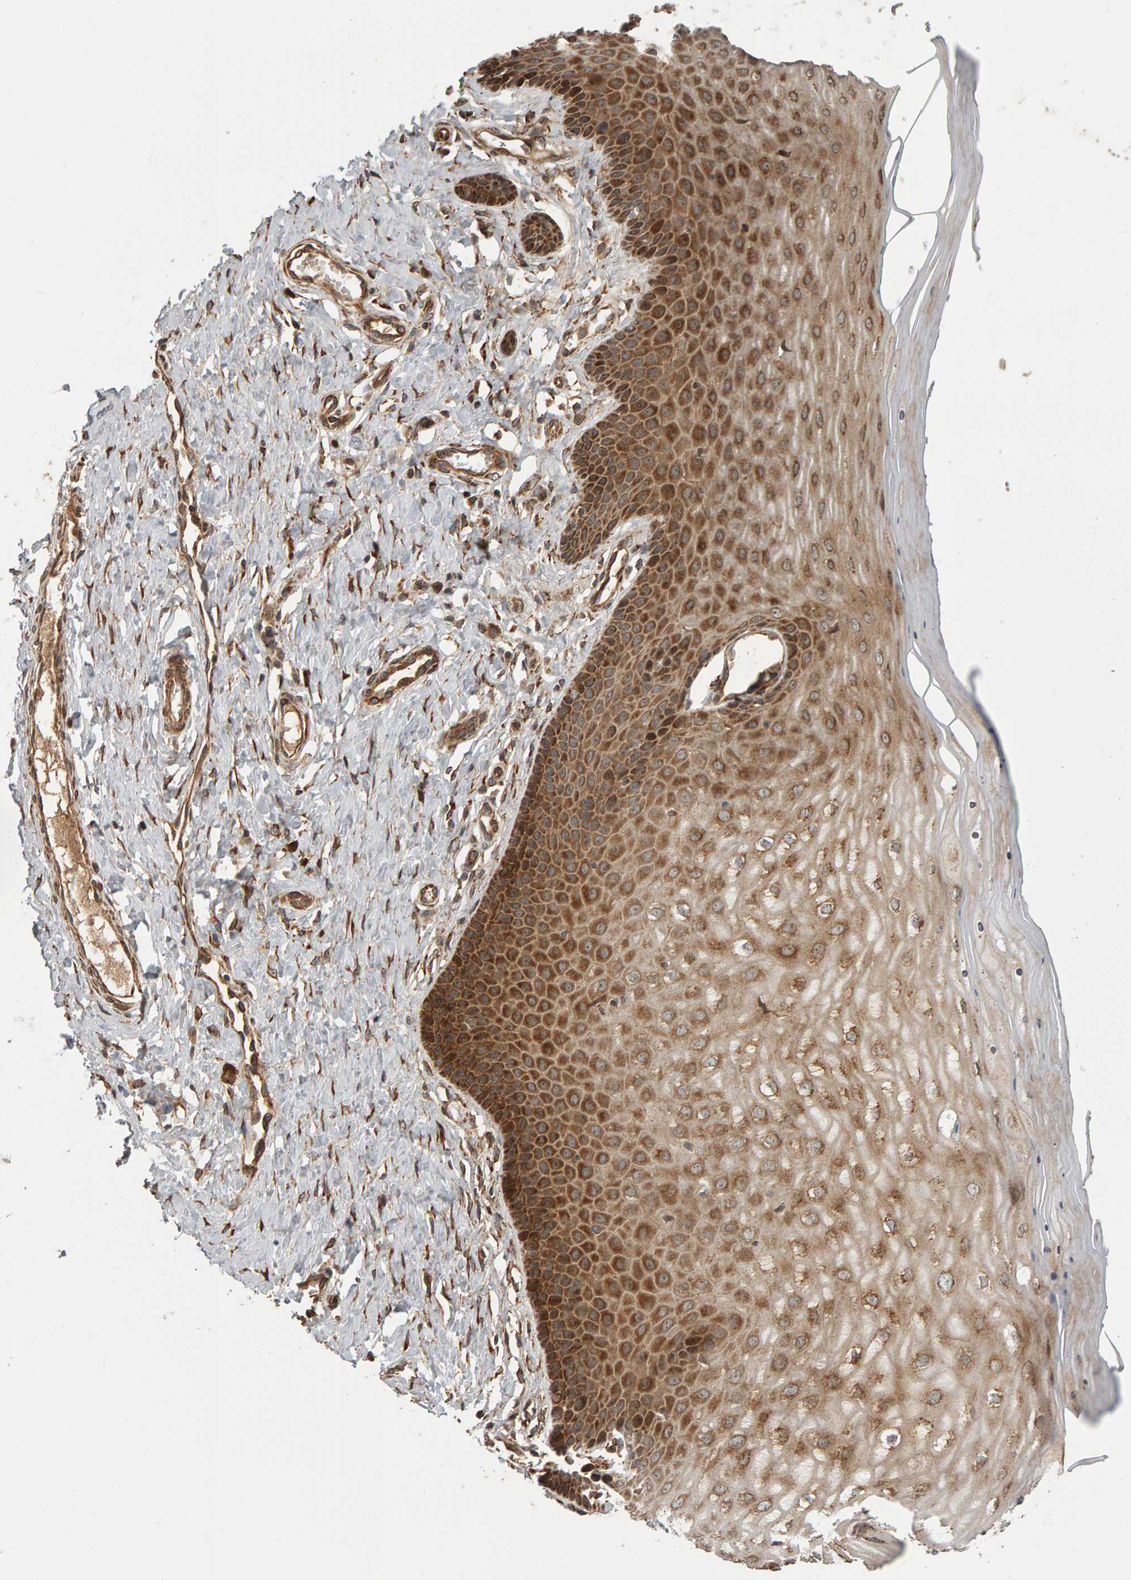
{"staining": {"intensity": "strong", "quantity": ">75%", "location": "cytoplasmic/membranous"}, "tissue": "cervix", "cell_type": "Glandular cells", "image_type": "normal", "snomed": [{"axis": "morphology", "description": "Normal tissue, NOS"}, {"axis": "topography", "description": "Cervix"}], "caption": "Cervix was stained to show a protein in brown. There is high levels of strong cytoplasmic/membranous positivity in about >75% of glandular cells. (IHC, brightfield microscopy, high magnification).", "gene": "ZFAND1", "patient": {"sex": "female", "age": 55}}